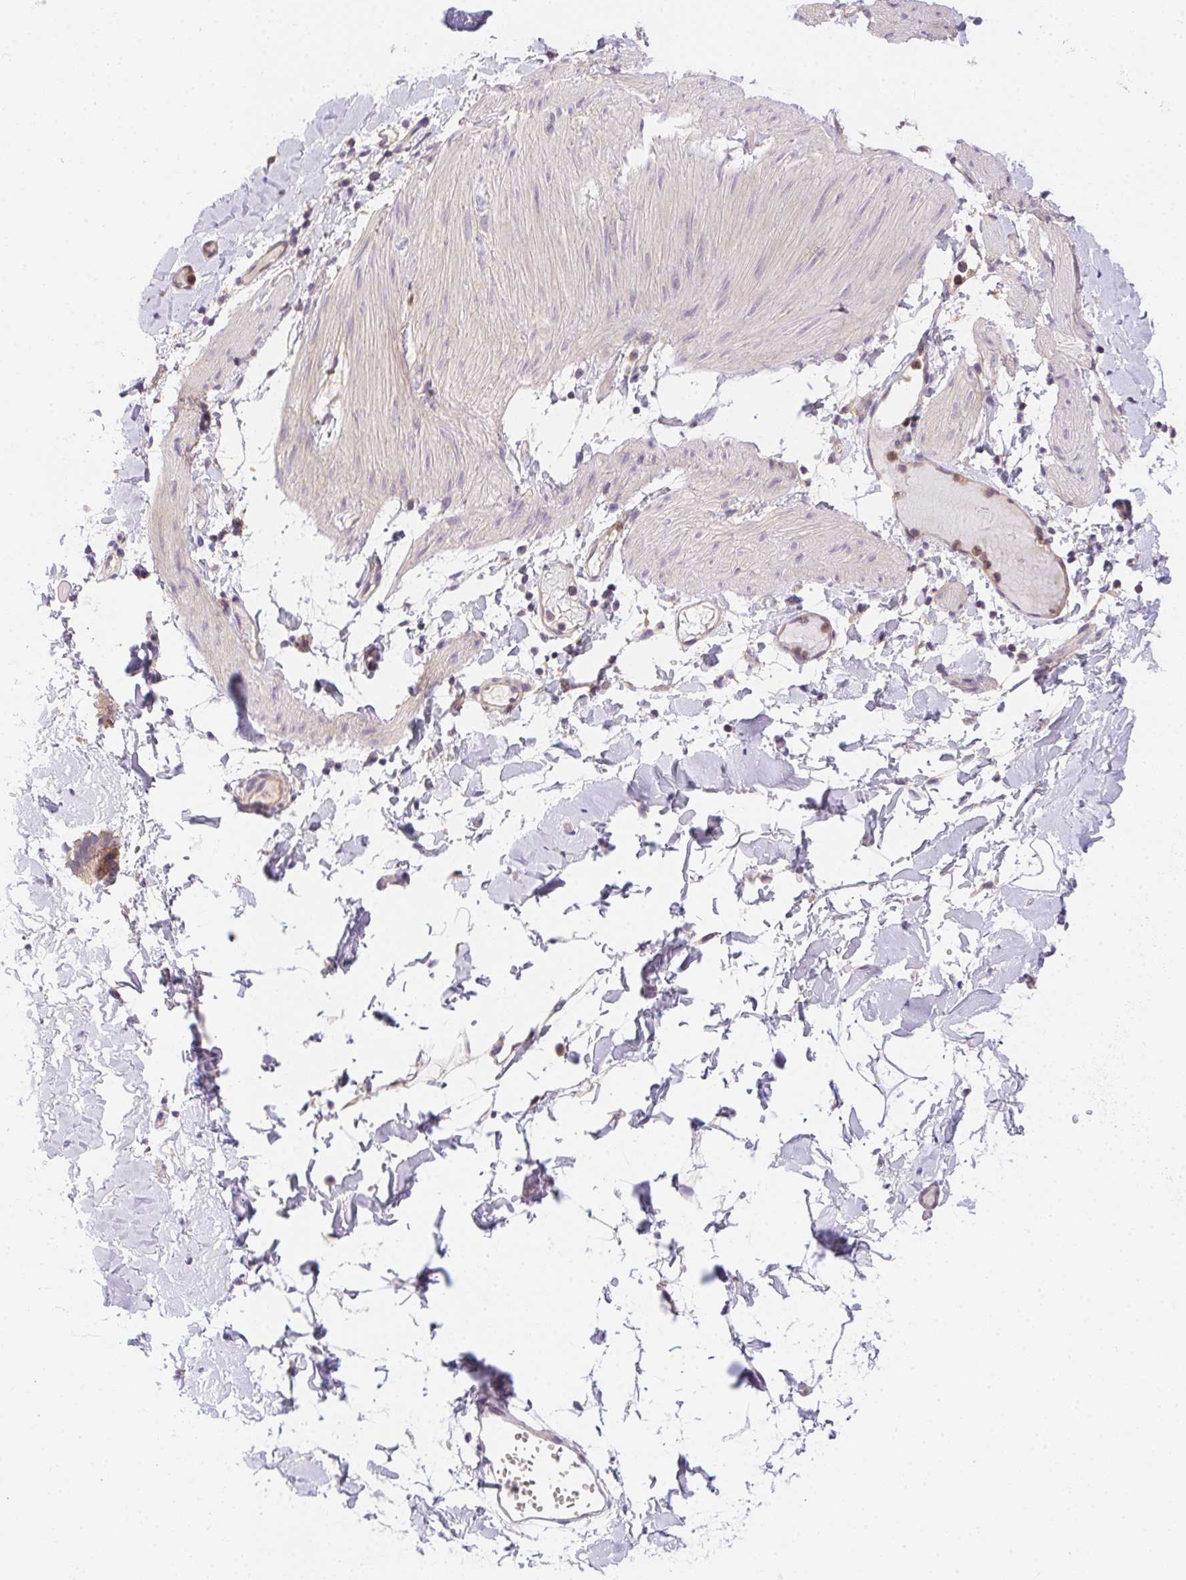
{"staining": {"intensity": "negative", "quantity": "none", "location": "none"}, "tissue": "adipose tissue", "cell_type": "Adipocytes", "image_type": "normal", "snomed": [{"axis": "morphology", "description": "Normal tissue, NOS"}, {"axis": "topography", "description": "Gallbladder"}, {"axis": "topography", "description": "Peripheral nerve tissue"}], "caption": "DAB immunohistochemical staining of normal human adipose tissue demonstrates no significant positivity in adipocytes.", "gene": "PRKAA1", "patient": {"sex": "female", "age": 45}}